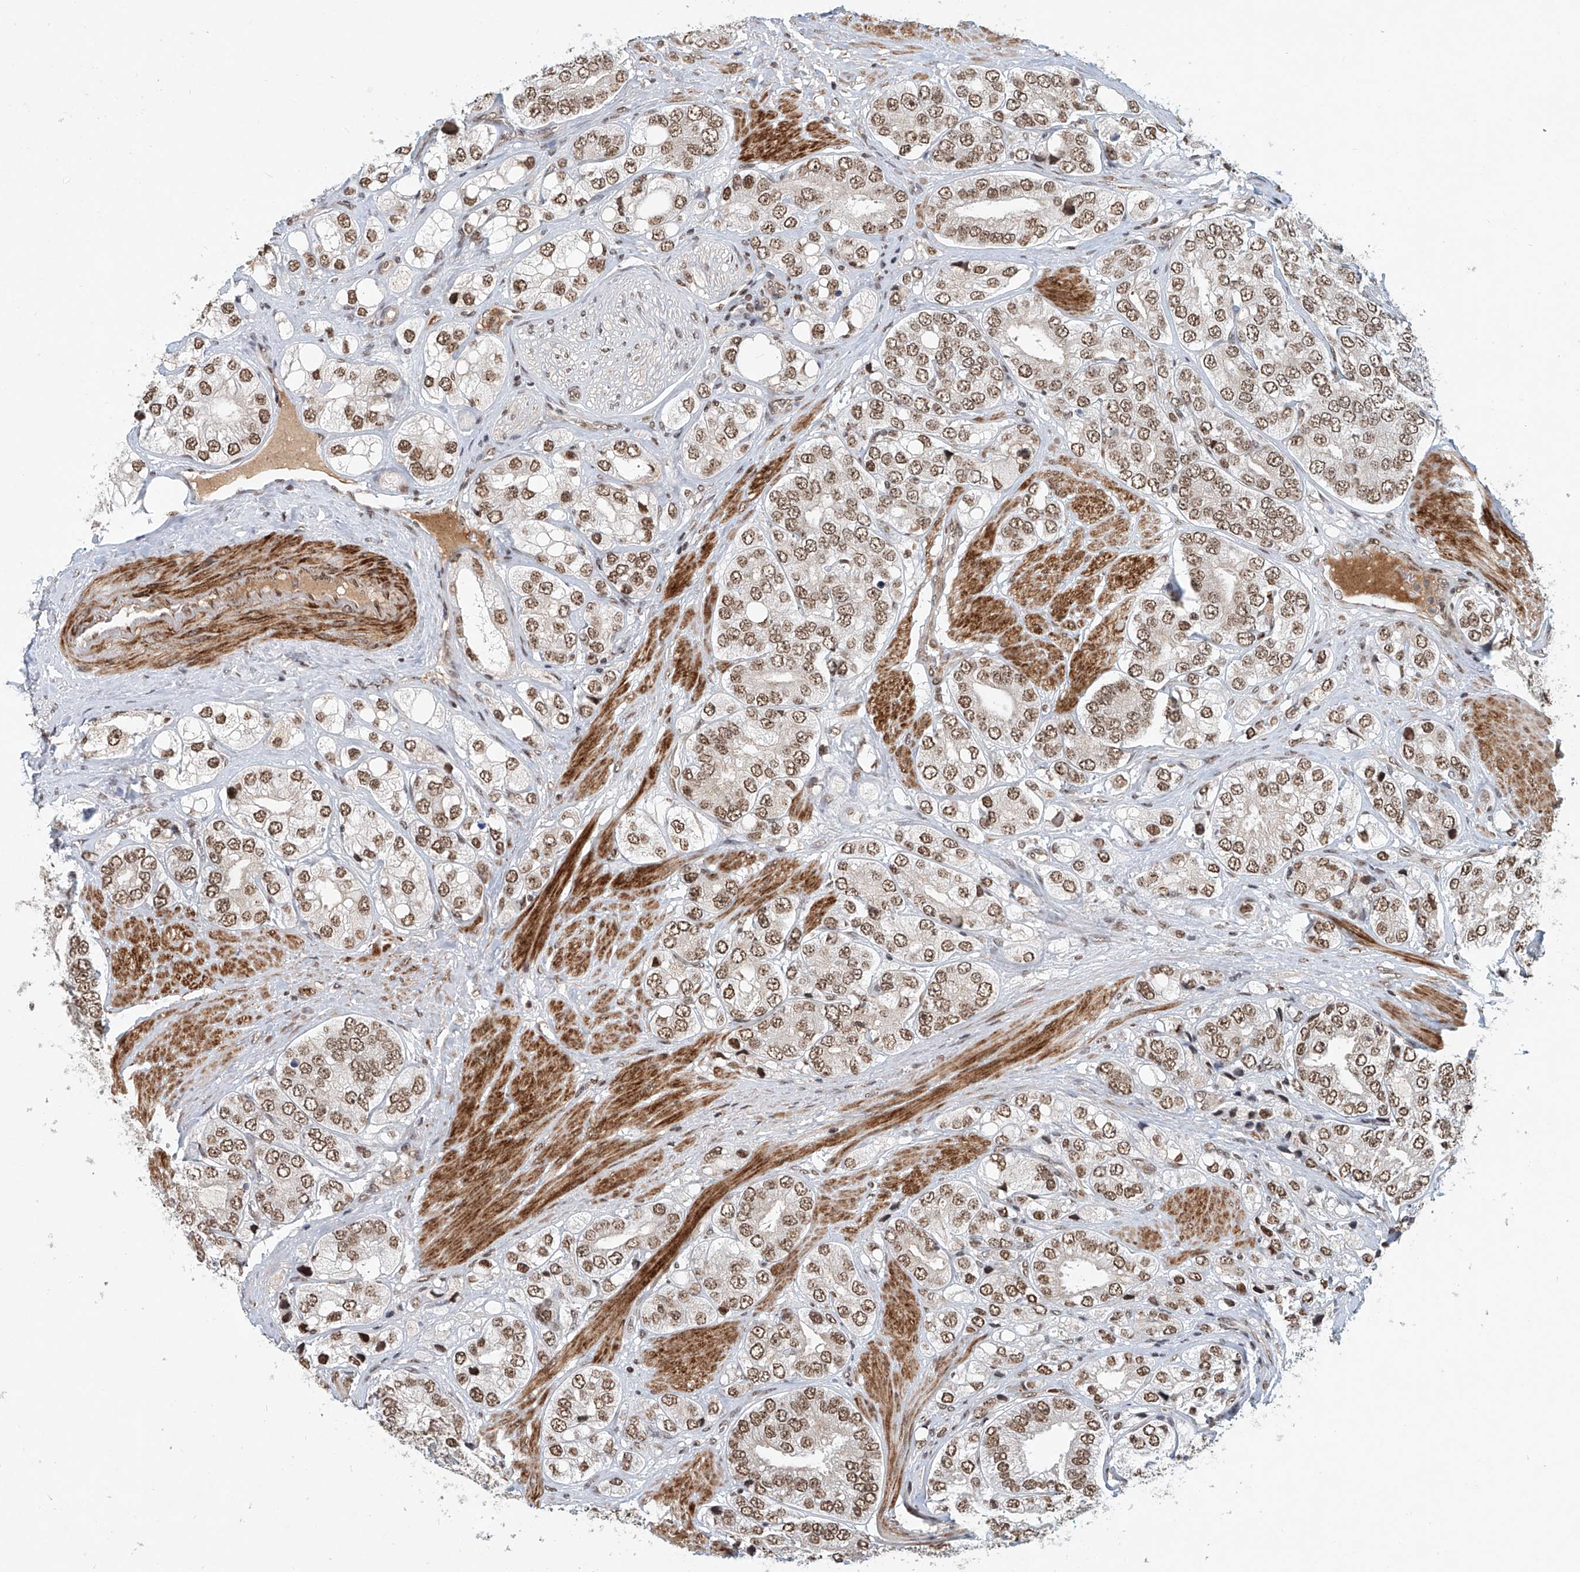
{"staining": {"intensity": "moderate", "quantity": ">75%", "location": "nuclear"}, "tissue": "prostate cancer", "cell_type": "Tumor cells", "image_type": "cancer", "snomed": [{"axis": "morphology", "description": "Adenocarcinoma, High grade"}, {"axis": "topography", "description": "Prostate"}], "caption": "Human prostate cancer stained for a protein (brown) demonstrates moderate nuclear positive staining in about >75% of tumor cells.", "gene": "ZNF470", "patient": {"sex": "male", "age": 50}}